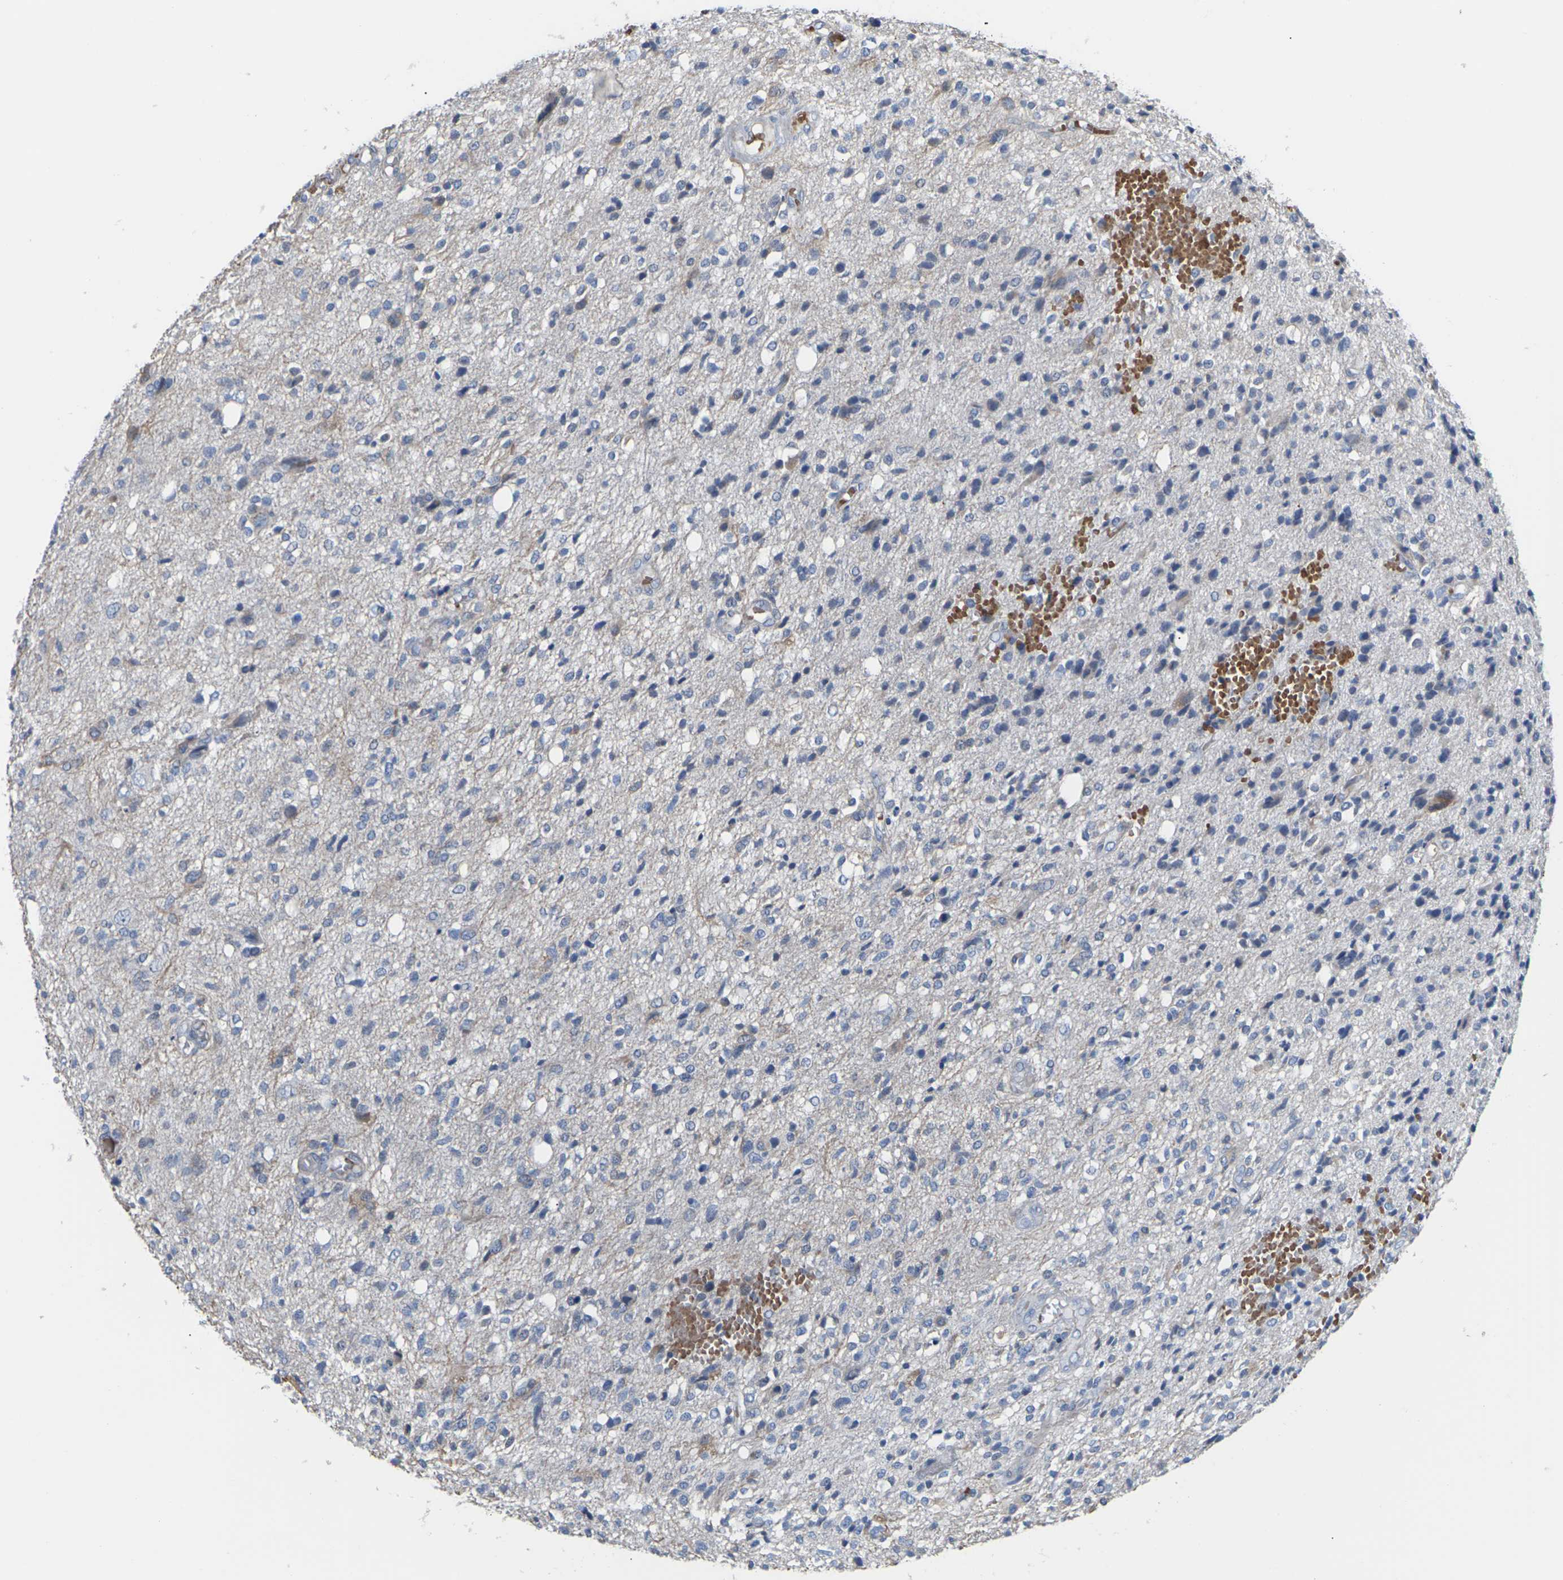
{"staining": {"intensity": "negative", "quantity": "none", "location": "none"}, "tissue": "glioma", "cell_type": "Tumor cells", "image_type": "cancer", "snomed": [{"axis": "morphology", "description": "Glioma, malignant, High grade"}, {"axis": "topography", "description": "Brain"}], "caption": "Malignant high-grade glioma was stained to show a protein in brown. There is no significant expression in tumor cells. (DAB immunohistochemistry, high magnification).", "gene": "TMCO4", "patient": {"sex": "female", "age": 59}}